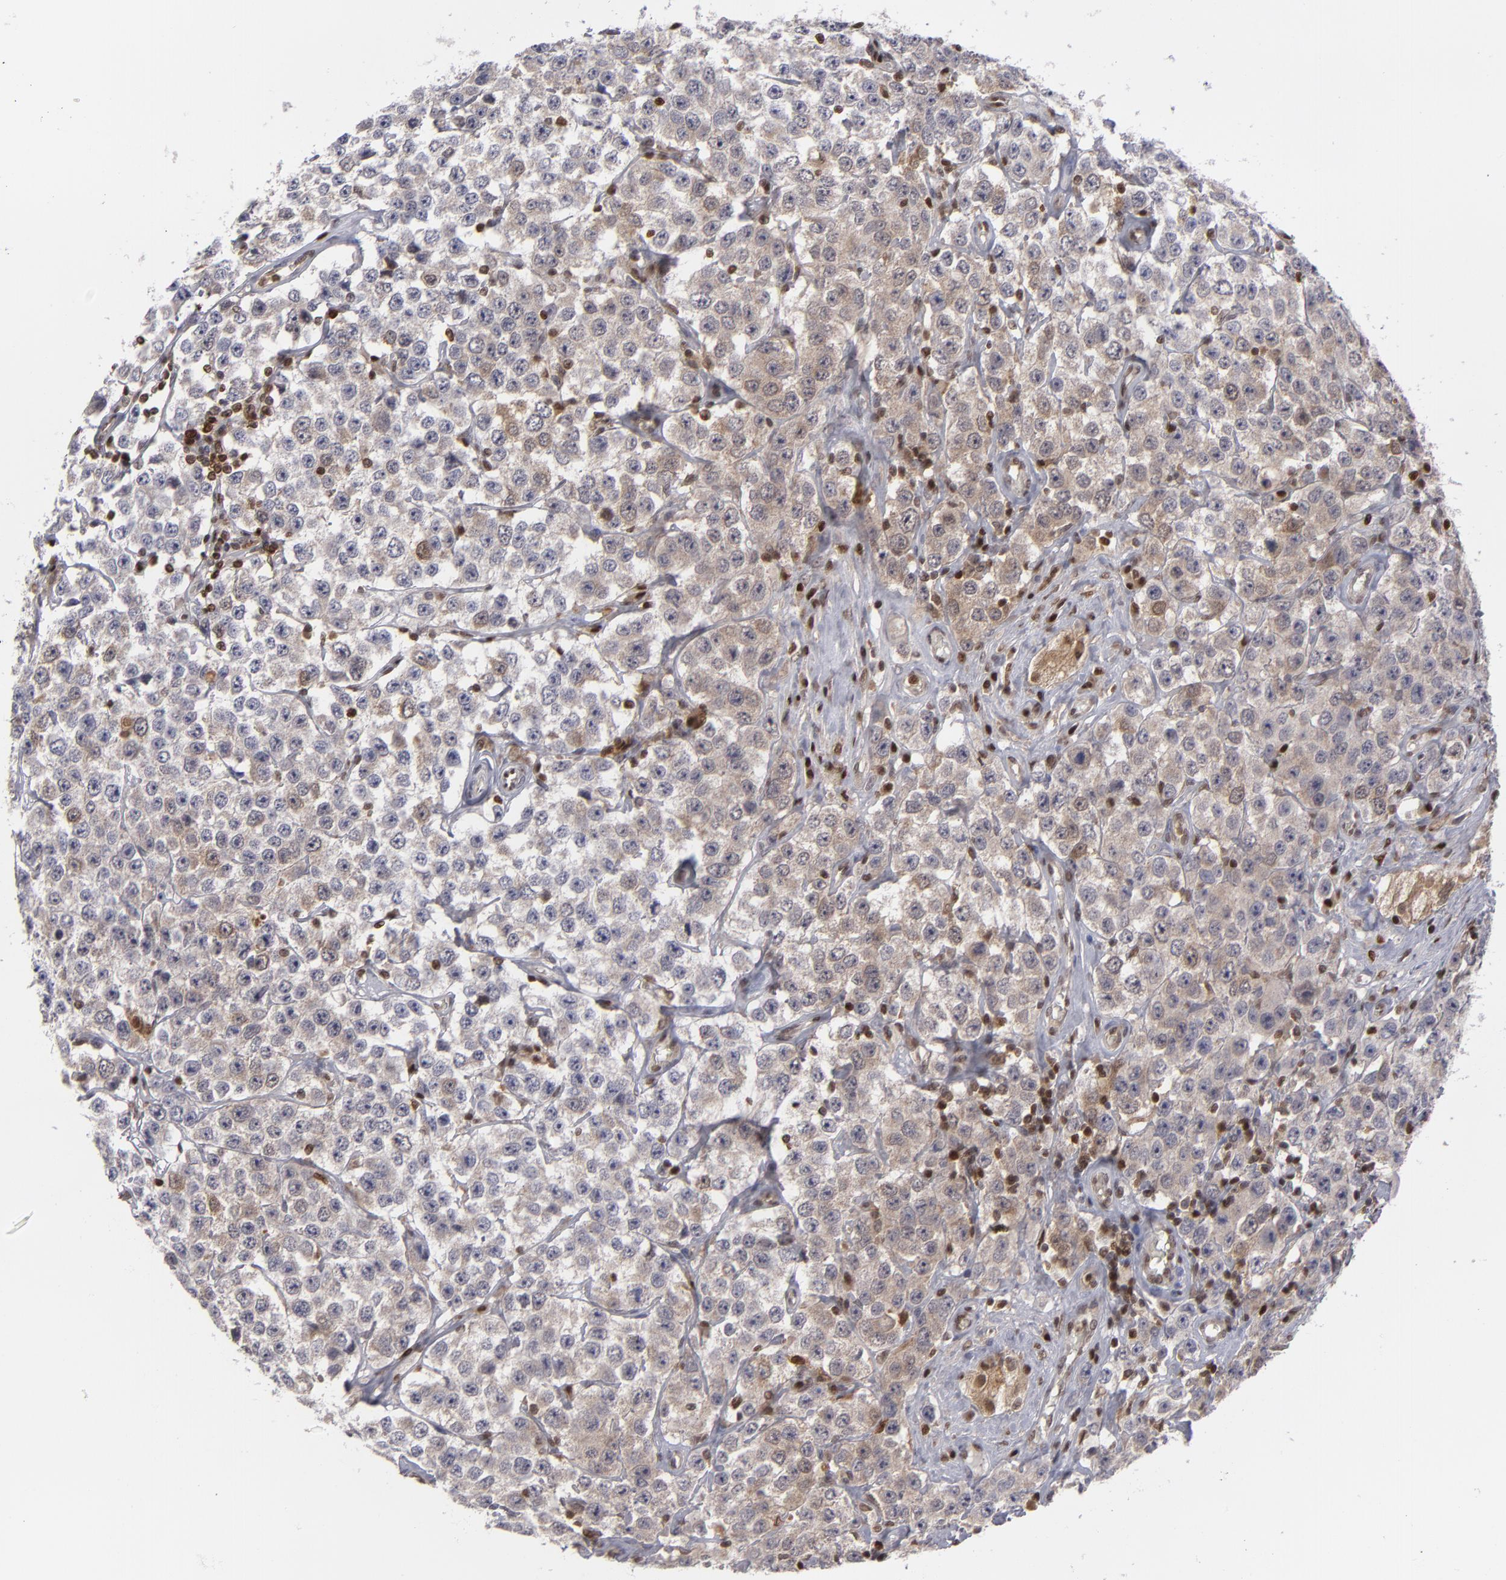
{"staining": {"intensity": "weak", "quantity": ">75%", "location": "cytoplasmic/membranous,nuclear"}, "tissue": "testis cancer", "cell_type": "Tumor cells", "image_type": "cancer", "snomed": [{"axis": "morphology", "description": "Seminoma, NOS"}, {"axis": "topography", "description": "Testis"}], "caption": "Immunohistochemistry (IHC) image of neoplastic tissue: testis seminoma stained using immunohistochemistry exhibits low levels of weak protein expression localized specifically in the cytoplasmic/membranous and nuclear of tumor cells, appearing as a cytoplasmic/membranous and nuclear brown color.", "gene": "GSR", "patient": {"sex": "male", "age": 52}}